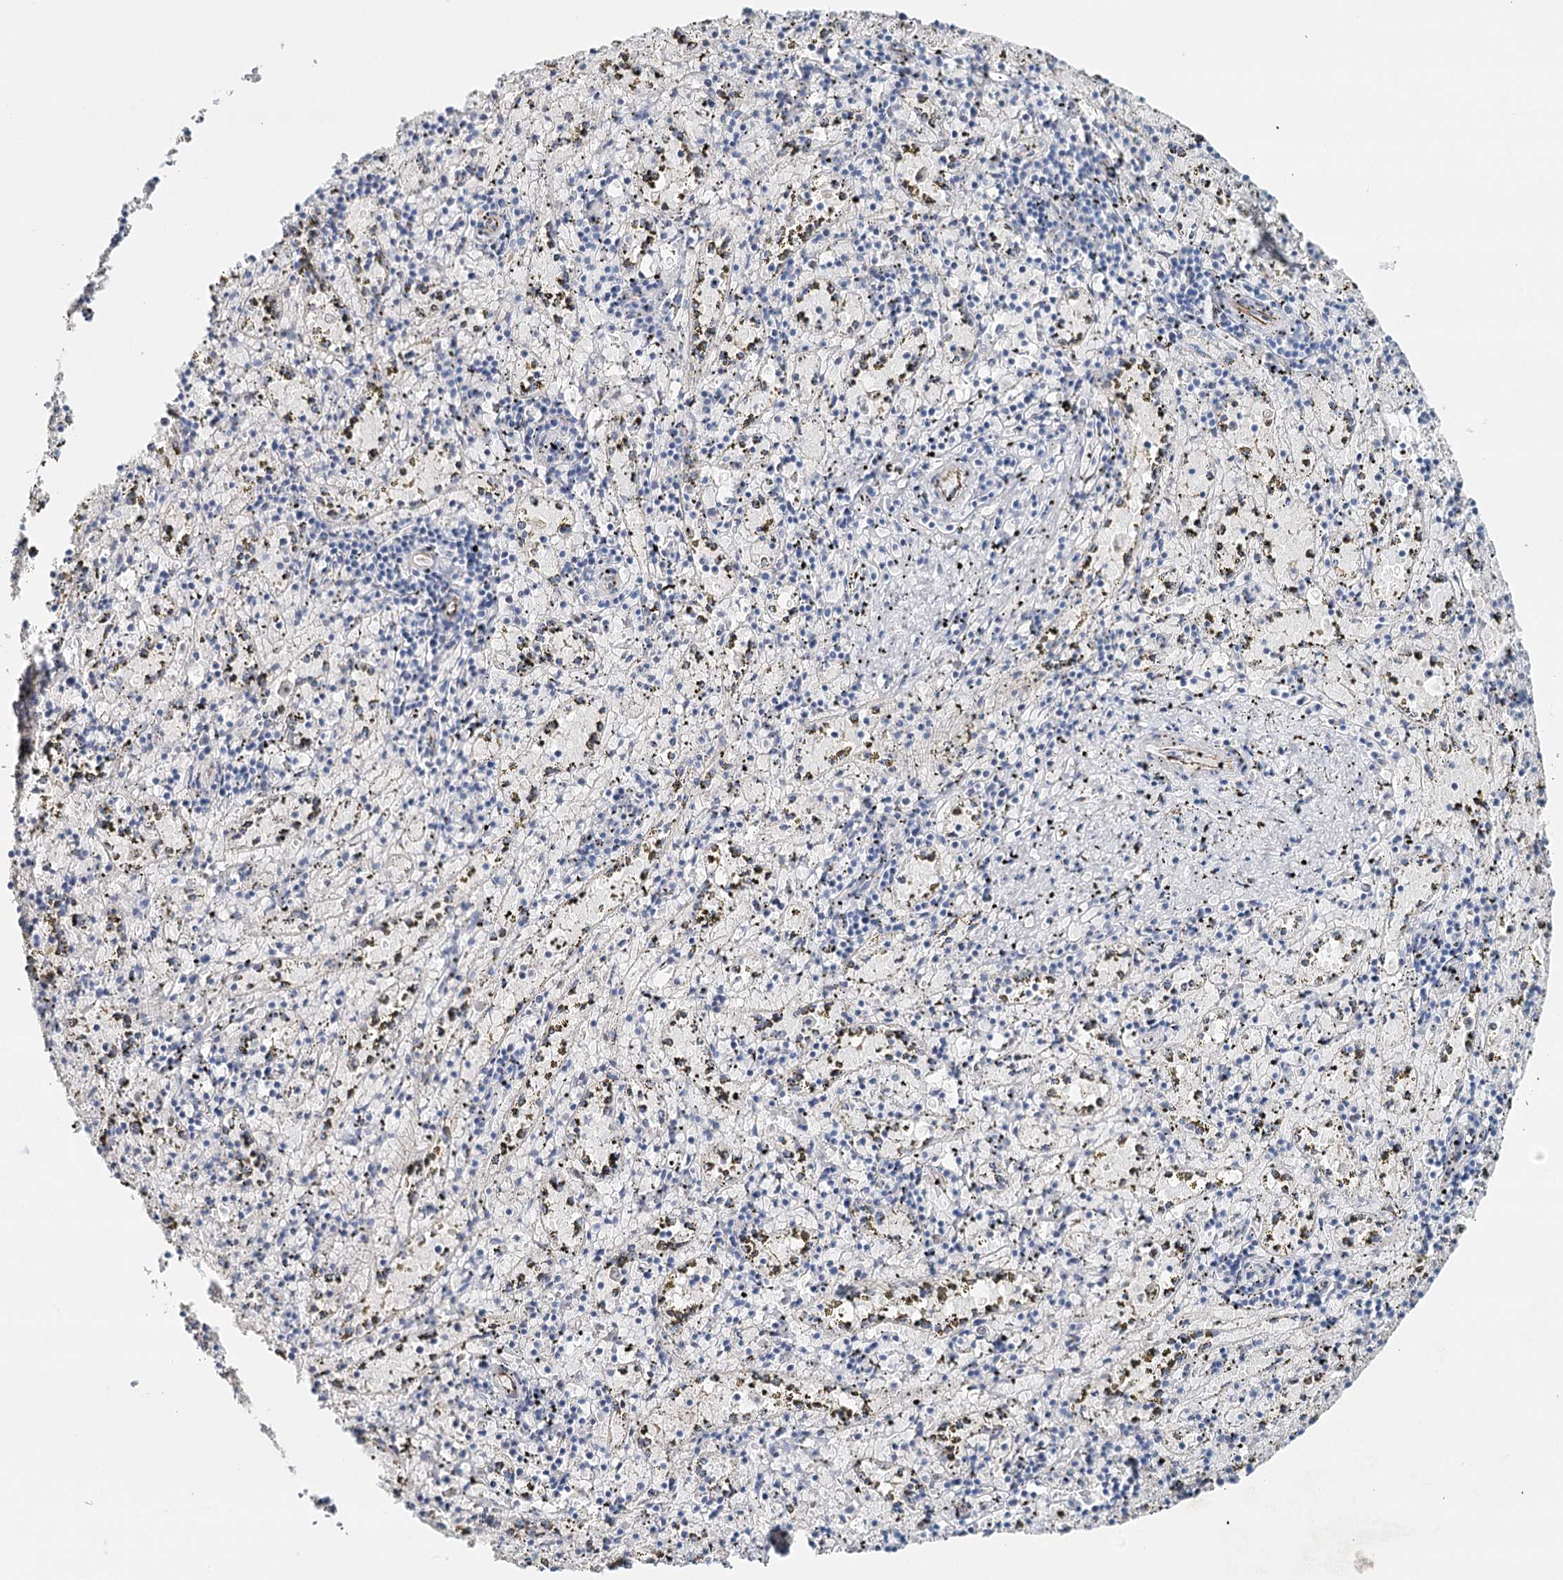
{"staining": {"intensity": "negative", "quantity": "none", "location": "none"}, "tissue": "spleen", "cell_type": "Cells in red pulp", "image_type": "normal", "snomed": [{"axis": "morphology", "description": "Normal tissue, NOS"}, {"axis": "topography", "description": "Spleen"}], "caption": "Human spleen stained for a protein using IHC displays no positivity in cells in red pulp.", "gene": "SYNPO", "patient": {"sex": "male", "age": 11}}